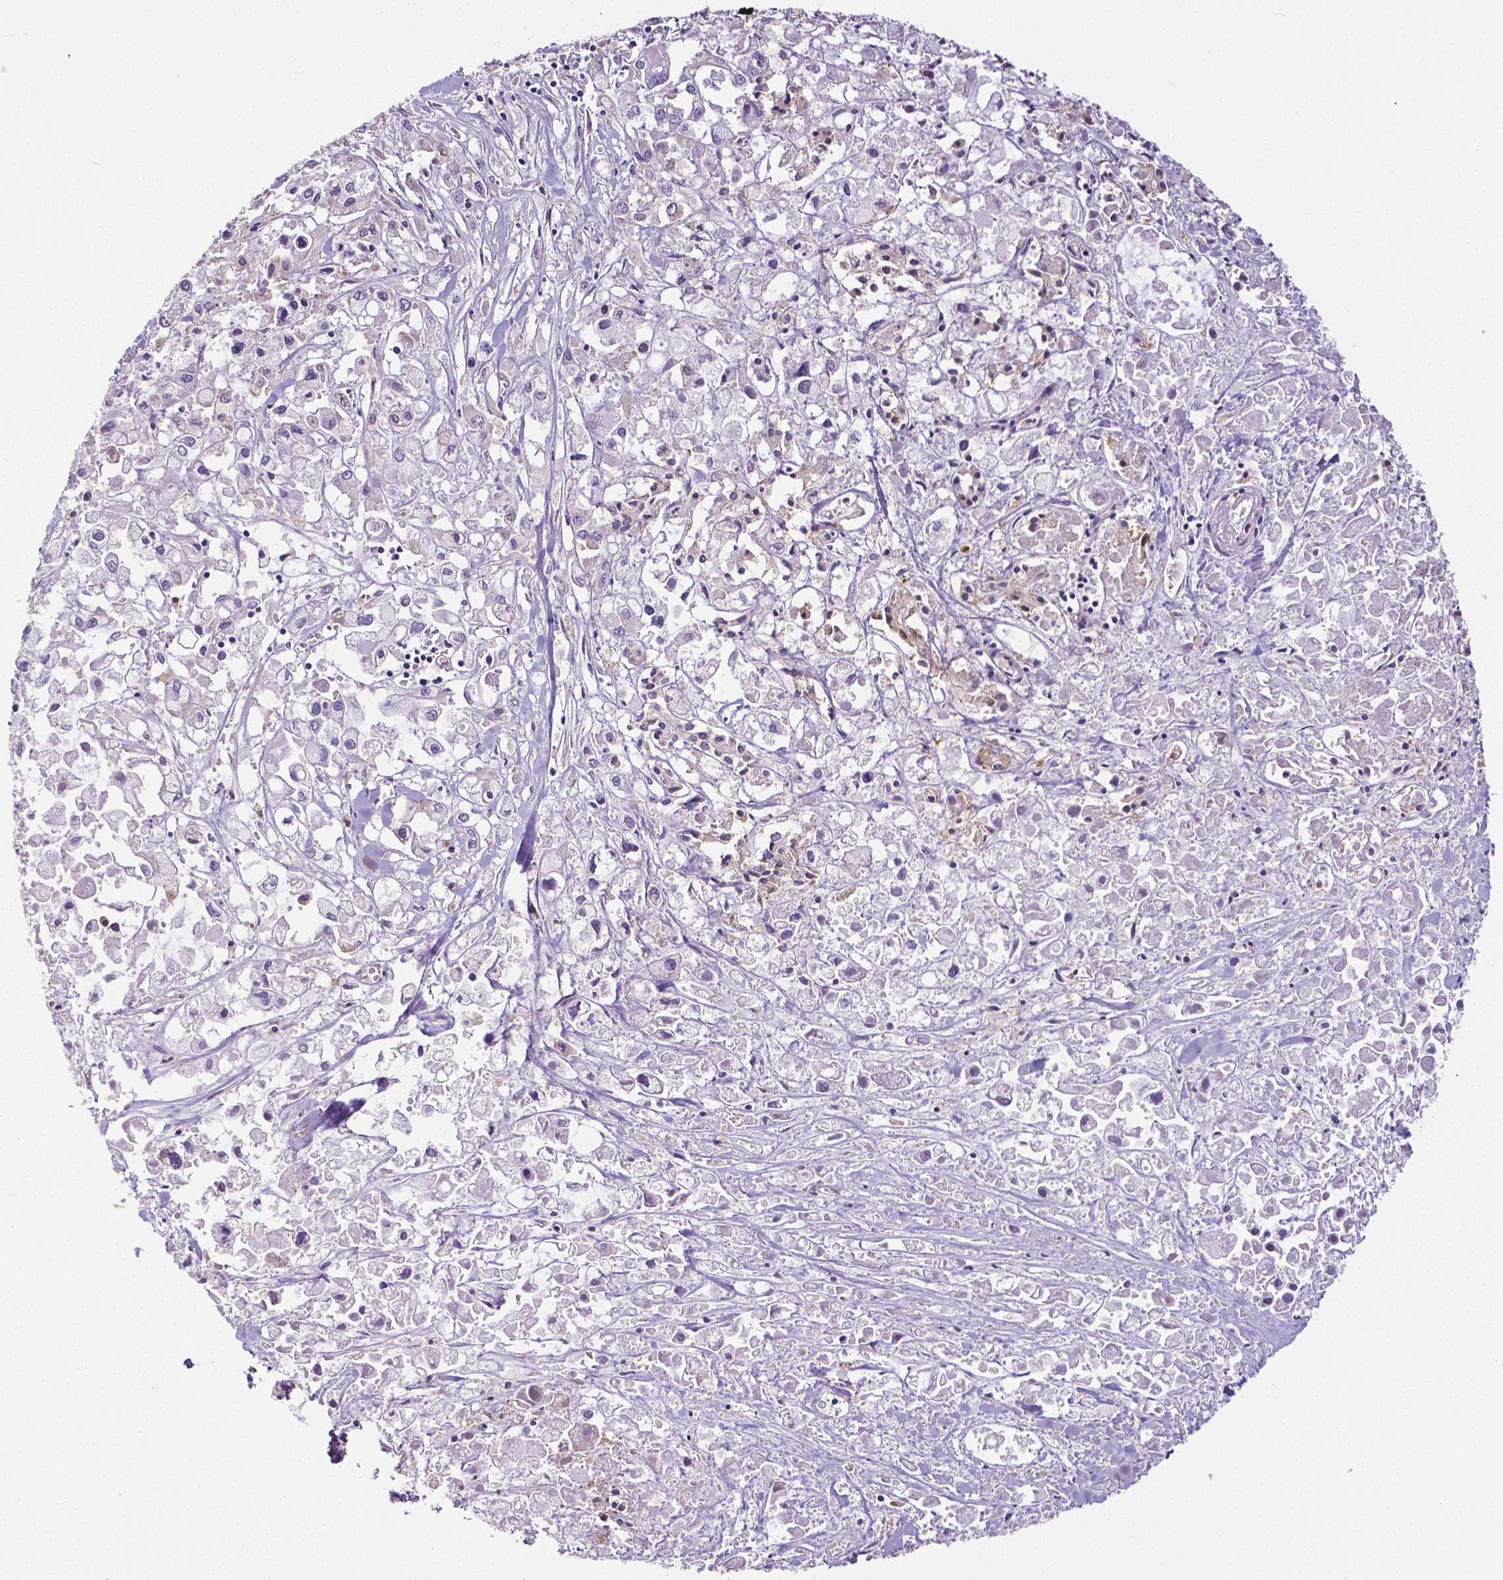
{"staining": {"intensity": "negative", "quantity": "none", "location": "none"}, "tissue": "pancreatic cancer", "cell_type": "Tumor cells", "image_type": "cancer", "snomed": [{"axis": "morphology", "description": "Adenocarcinoma, NOS"}, {"axis": "topography", "description": "Pancreas"}], "caption": "The IHC photomicrograph has no significant expression in tumor cells of pancreatic cancer (adenocarcinoma) tissue.", "gene": "DICER1", "patient": {"sex": "male", "age": 71}}